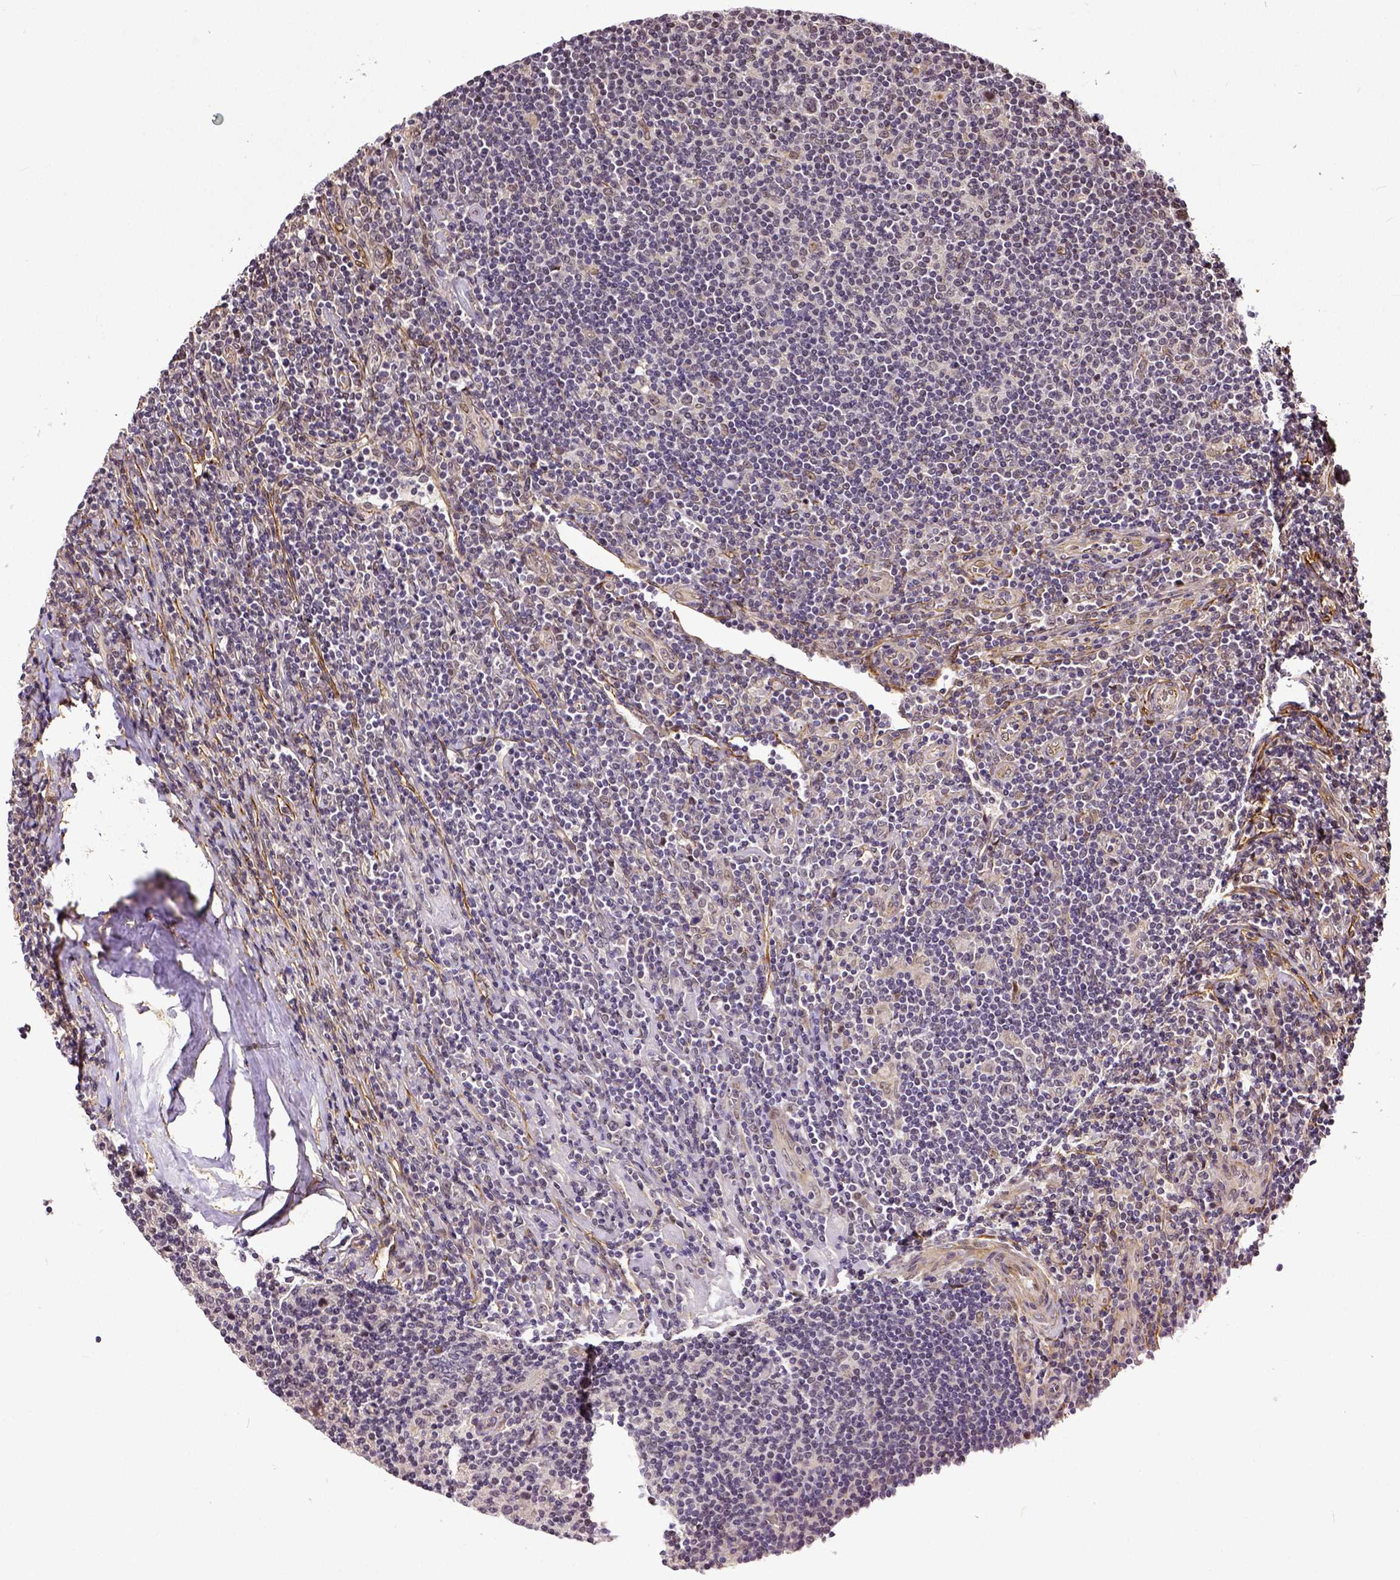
{"staining": {"intensity": "weak", "quantity": ">75%", "location": "cytoplasmic/membranous"}, "tissue": "lymphoma", "cell_type": "Tumor cells", "image_type": "cancer", "snomed": [{"axis": "morphology", "description": "Hodgkin's disease, NOS"}, {"axis": "topography", "description": "Lymph node"}], "caption": "Protein staining demonstrates weak cytoplasmic/membranous expression in about >75% of tumor cells in lymphoma.", "gene": "DICER1", "patient": {"sex": "male", "age": 40}}